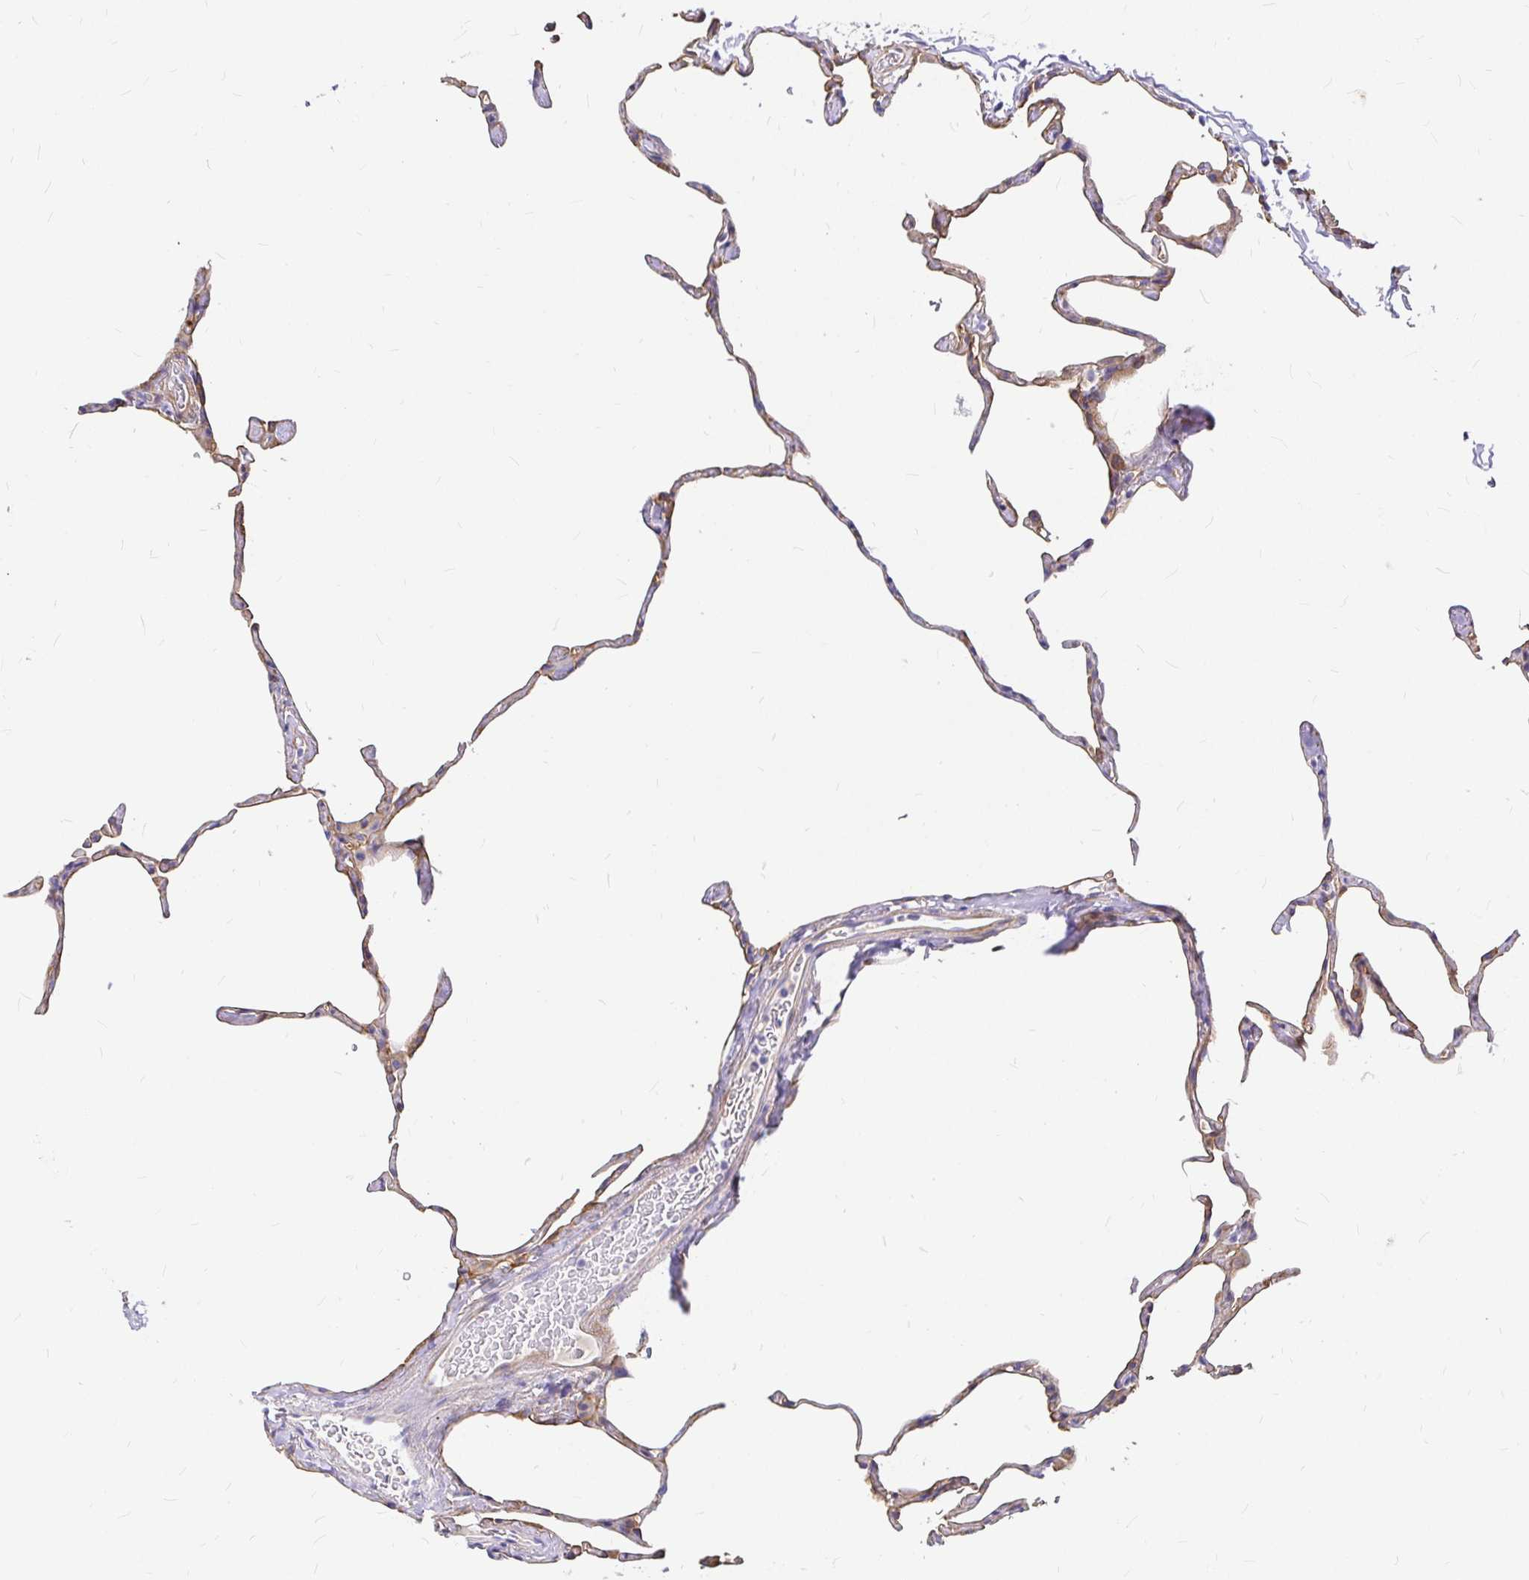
{"staining": {"intensity": "moderate", "quantity": "25%-75%", "location": "cytoplasmic/membranous"}, "tissue": "lung", "cell_type": "Alveolar cells", "image_type": "normal", "snomed": [{"axis": "morphology", "description": "Normal tissue, NOS"}, {"axis": "topography", "description": "Lung"}], "caption": "Brown immunohistochemical staining in benign human lung reveals moderate cytoplasmic/membranous expression in about 25%-75% of alveolar cells. (DAB (3,3'-diaminobenzidine) = brown stain, brightfield microscopy at high magnification).", "gene": "MYO1B", "patient": {"sex": "male", "age": 65}}